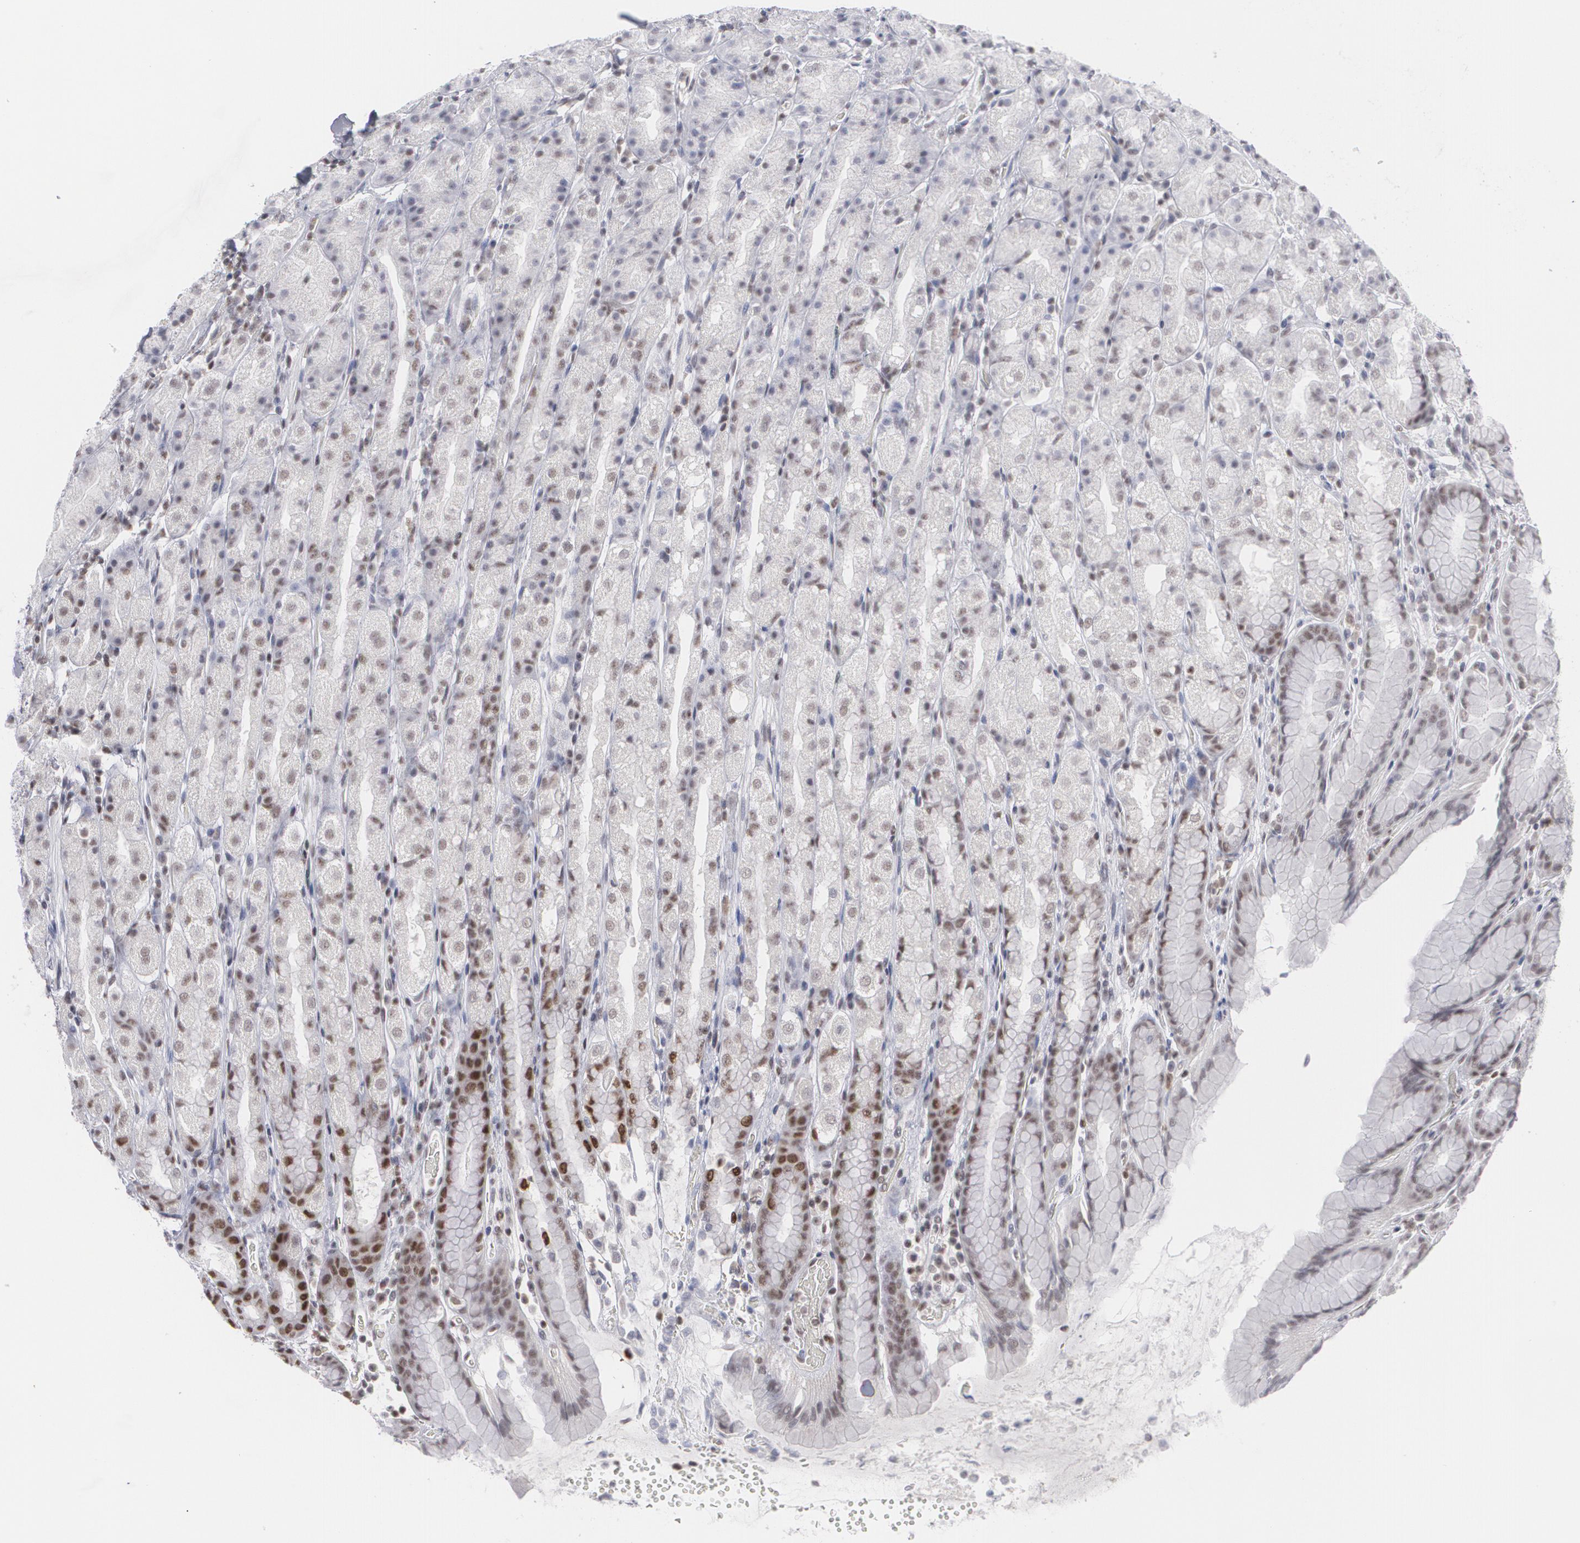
{"staining": {"intensity": "weak", "quantity": "25%-75%", "location": "nuclear"}, "tissue": "stomach", "cell_type": "Glandular cells", "image_type": "normal", "snomed": [{"axis": "morphology", "description": "Normal tissue, NOS"}, {"axis": "topography", "description": "Stomach, upper"}], "caption": "A high-resolution photomicrograph shows immunohistochemistry (IHC) staining of normal stomach, which demonstrates weak nuclear positivity in approximately 25%-75% of glandular cells. Immunohistochemistry (ihc) stains the protein of interest in brown and the nuclei are stained blue.", "gene": "MCL1", "patient": {"sex": "male", "age": 68}}